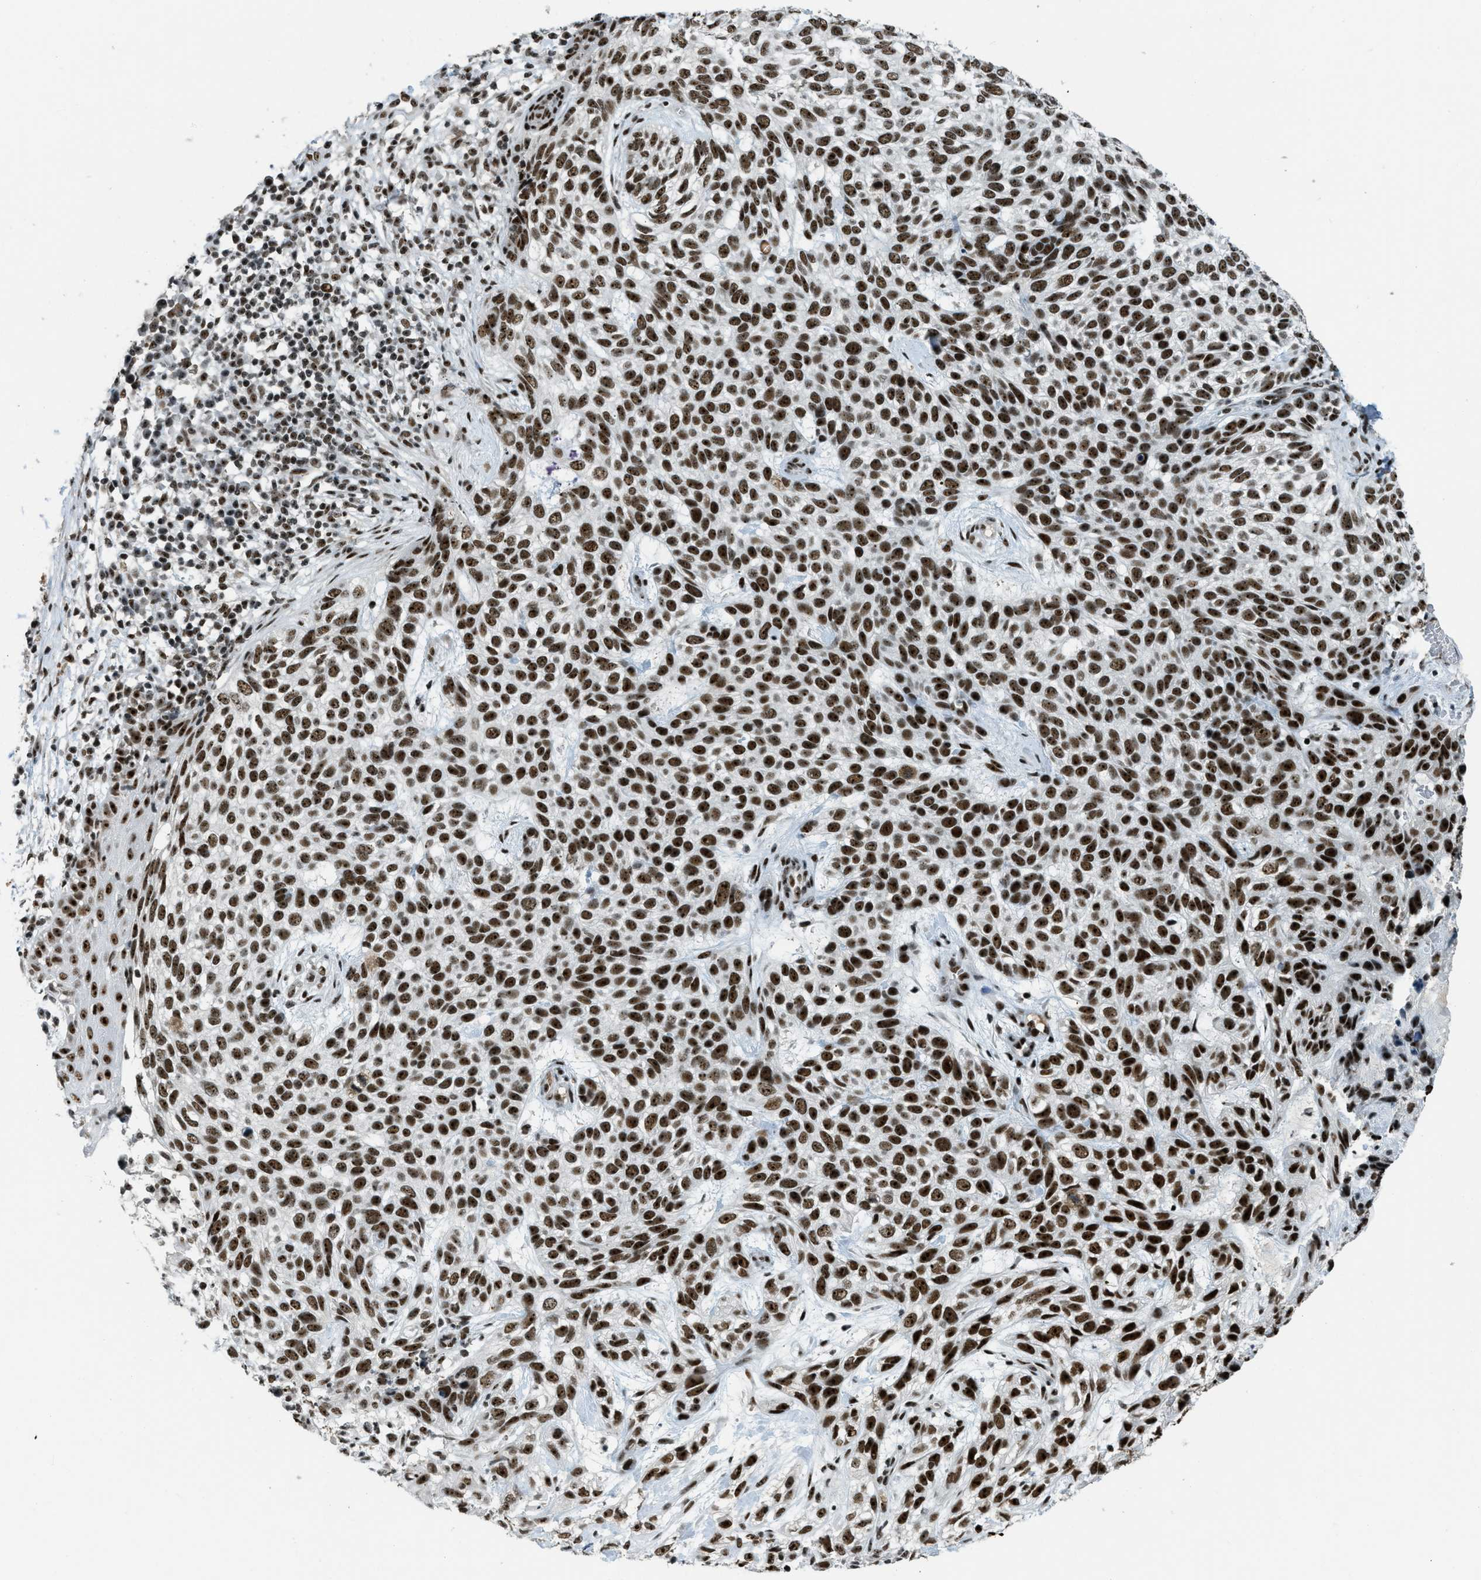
{"staining": {"intensity": "strong", "quantity": ">75%", "location": "nuclear"}, "tissue": "skin cancer", "cell_type": "Tumor cells", "image_type": "cancer", "snomed": [{"axis": "morphology", "description": "Normal tissue, NOS"}, {"axis": "morphology", "description": "Basal cell carcinoma"}, {"axis": "topography", "description": "Skin"}], "caption": "An immunohistochemistry (IHC) micrograph of tumor tissue is shown. Protein staining in brown labels strong nuclear positivity in basal cell carcinoma (skin) within tumor cells.", "gene": "URB1", "patient": {"sex": "male", "age": 79}}